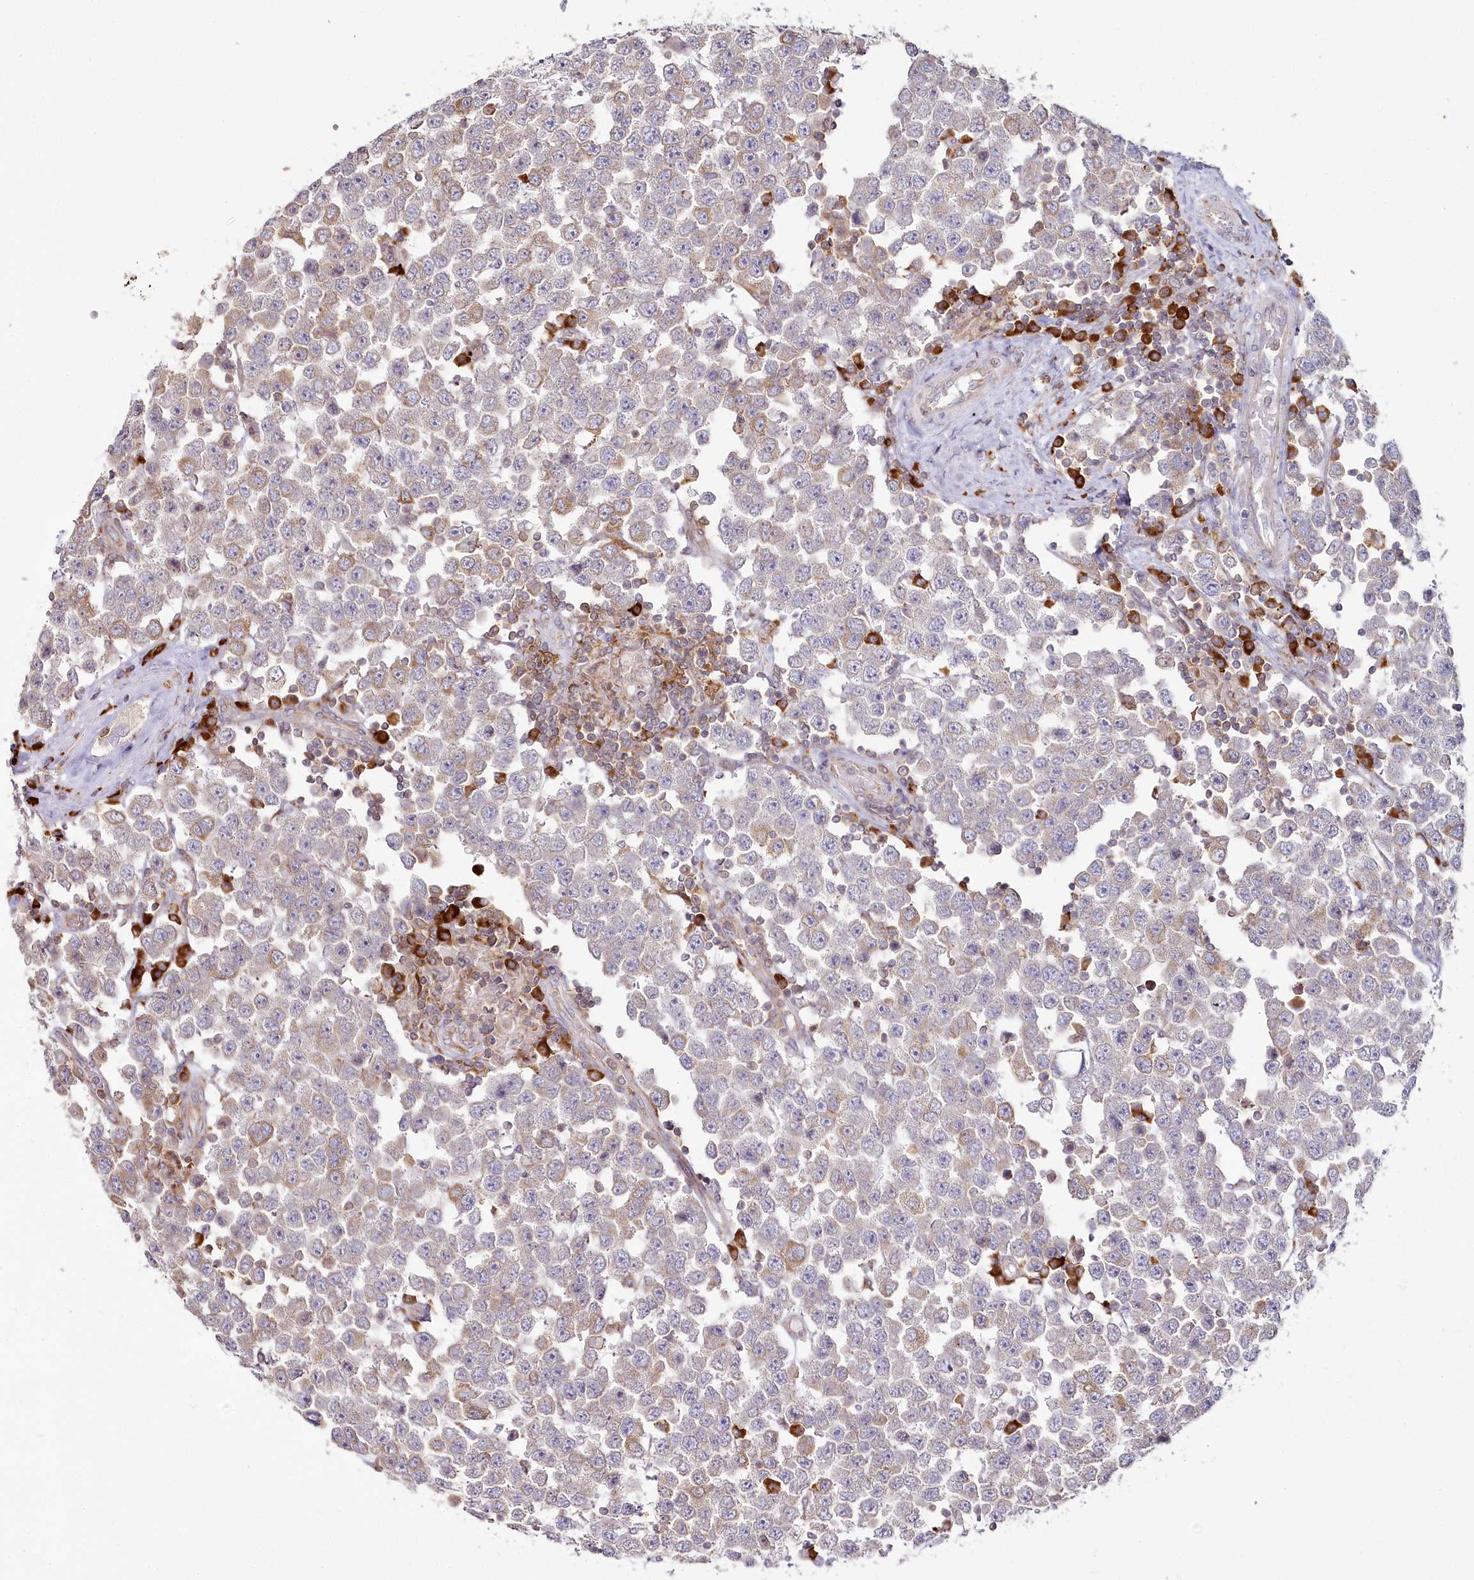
{"staining": {"intensity": "moderate", "quantity": "<25%", "location": "cytoplasmic/membranous"}, "tissue": "testis cancer", "cell_type": "Tumor cells", "image_type": "cancer", "snomed": [{"axis": "morphology", "description": "Seminoma, NOS"}, {"axis": "topography", "description": "Testis"}], "caption": "The micrograph displays immunohistochemical staining of testis seminoma. There is moderate cytoplasmic/membranous staining is seen in approximately <25% of tumor cells. Immunohistochemistry stains the protein of interest in brown and the nuclei are stained blue.", "gene": "POGLUT1", "patient": {"sex": "male", "age": 28}}